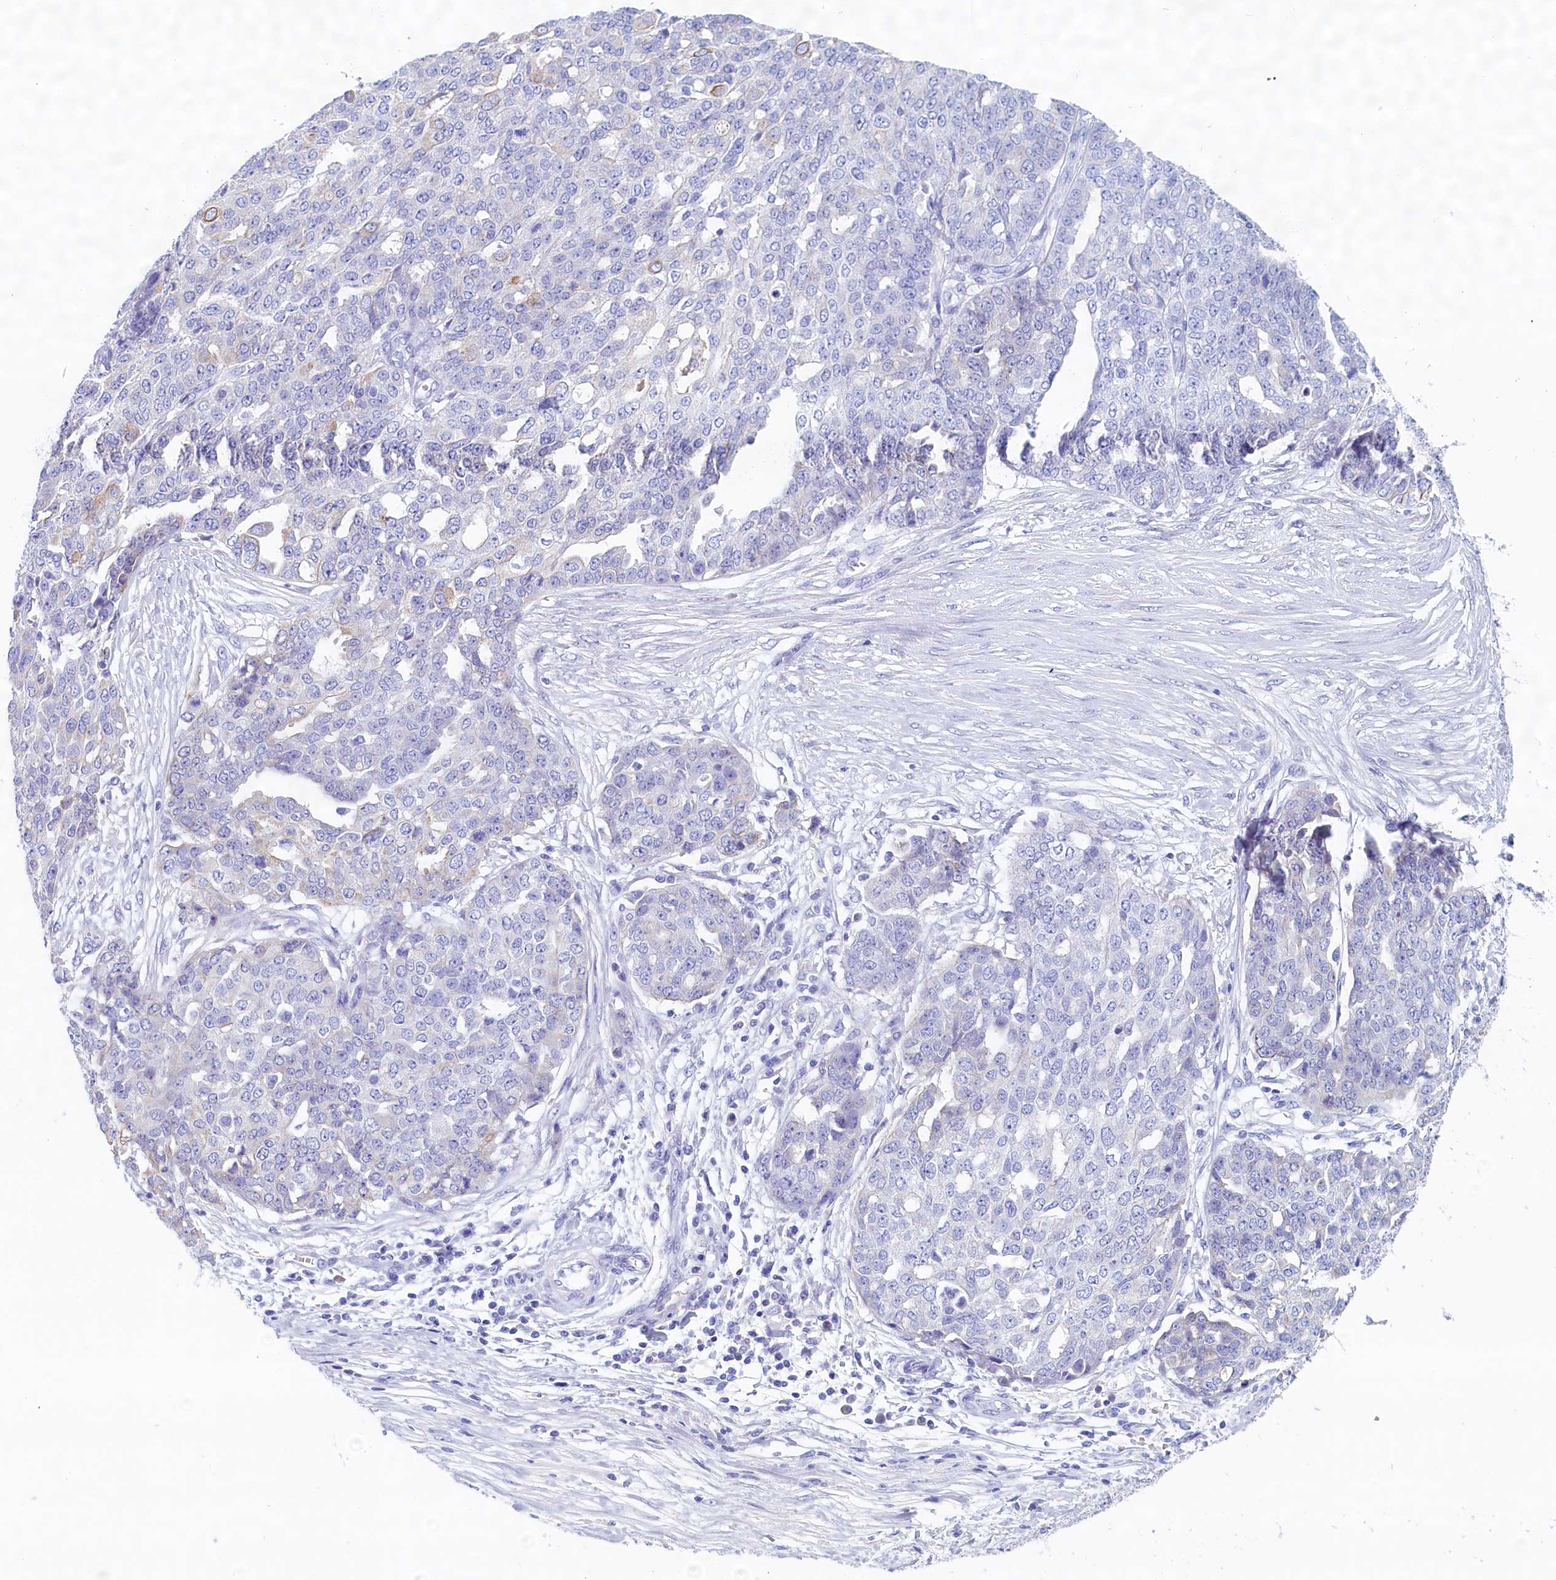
{"staining": {"intensity": "negative", "quantity": "none", "location": "none"}, "tissue": "ovarian cancer", "cell_type": "Tumor cells", "image_type": "cancer", "snomed": [{"axis": "morphology", "description": "Cystadenocarcinoma, serous, NOS"}, {"axis": "topography", "description": "Soft tissue"}, {"axis": "topography", "description": "Ovary"}], "caption": "Immunohistochemistry photomicrograph of neoplastic tissue: human ovarian cancer stained with DAB exhibits no significant protein expression in tumor cells. Brightfield microscopy of immunohistochemistry (IHC) stained with DAB (3,3'-diaminobenzidine) (brown) and hematoxylin (blue), captured at high magnification.", "gene": "GUCA1C", "patient": {"sex": "female", "age": 57}}